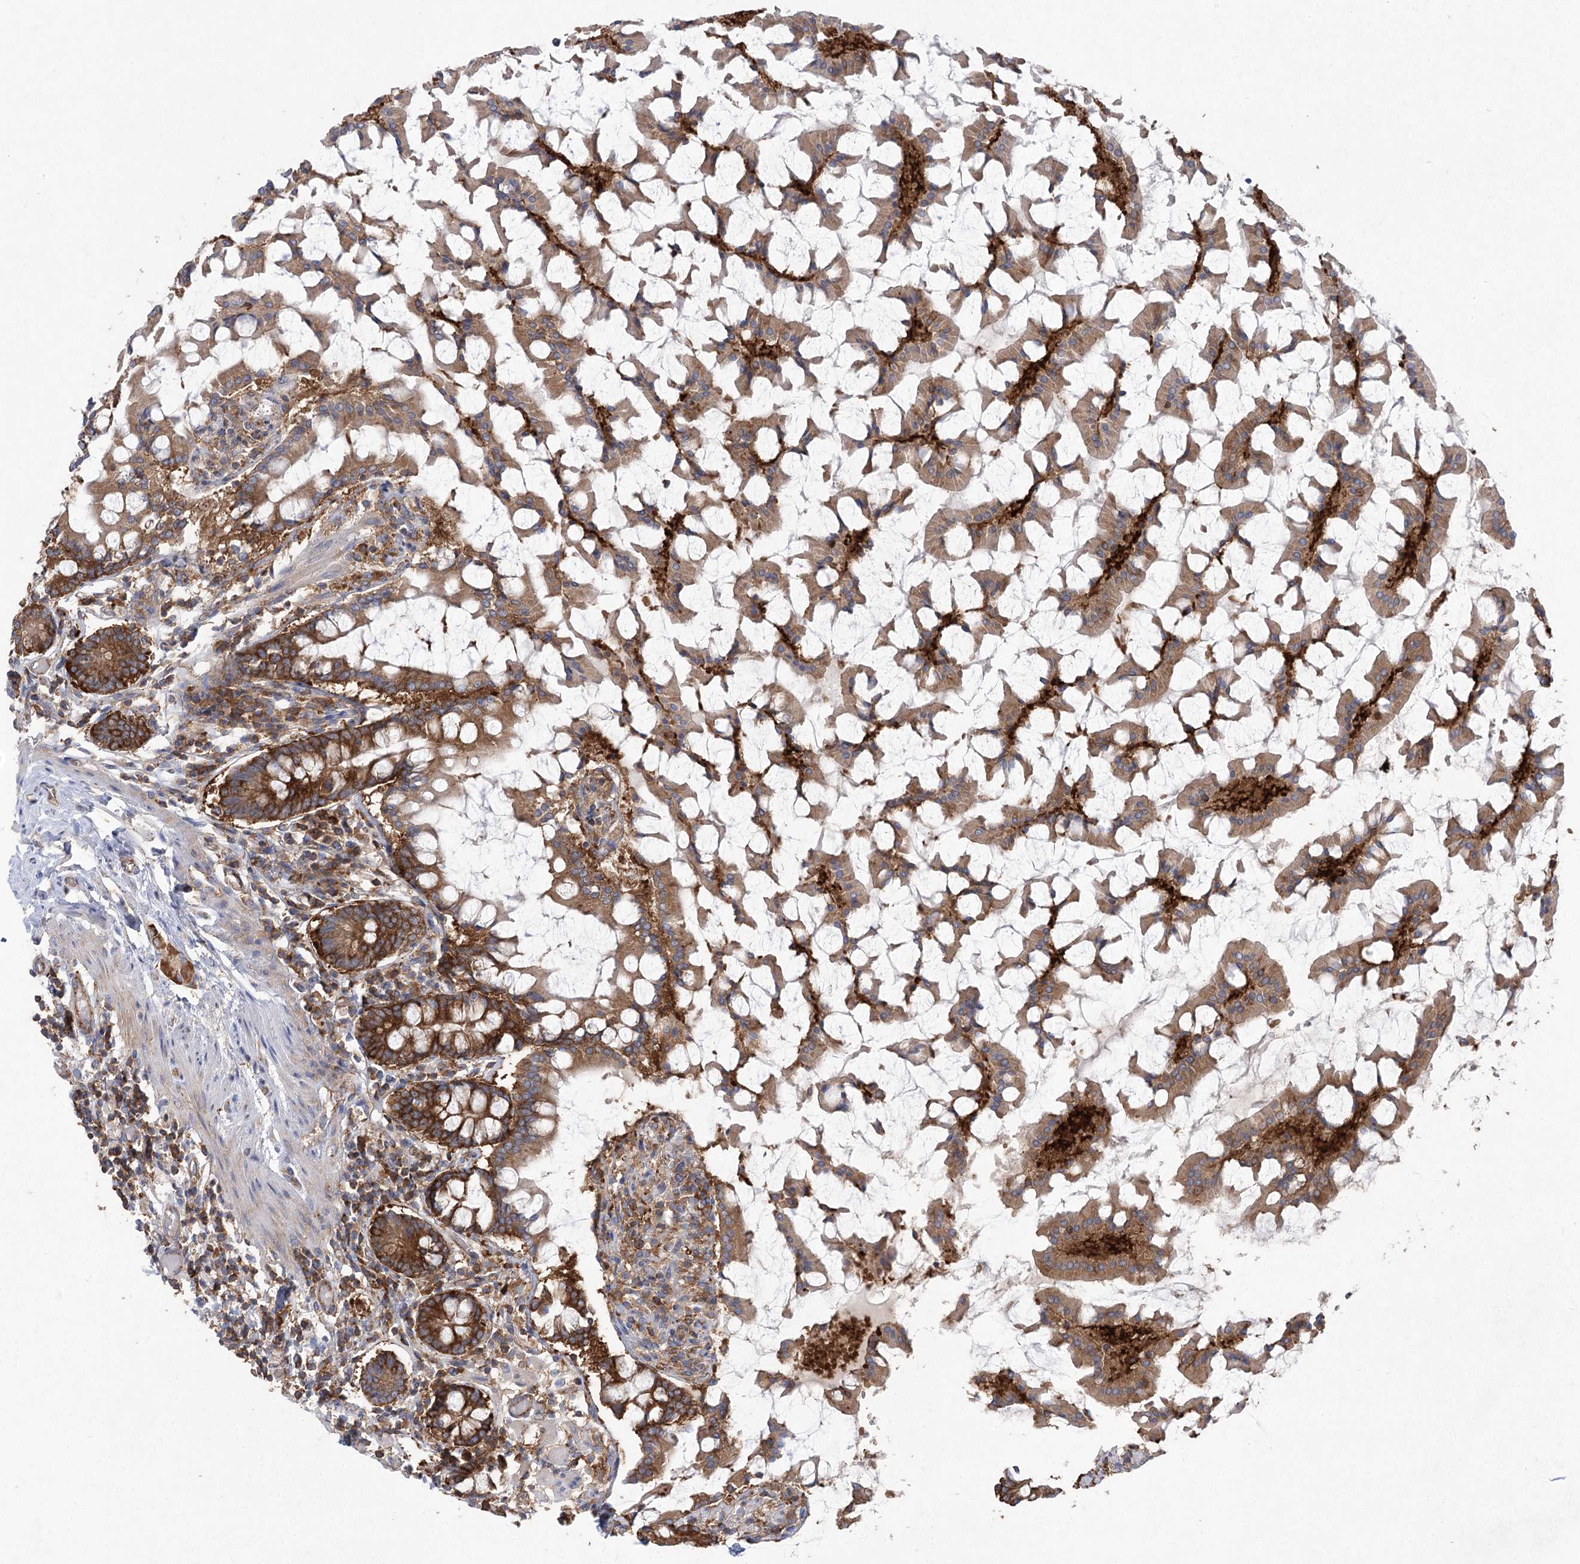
{"staining": {"intensity": "strong", "quantity": "25%-75%", "location": "cytoplasmic/membranous"}, "tissue": "small intestine", "cell_type": "Glandular cells", "image_type": "normal", "snomed": [{"axis": "morphology", "description": "Normal tissue, NOS"}, {"axis": "topography", "description": "Small intestine"}], "caption": "Strong cytoplasmic/membranous protein expression is identified in about 25%-75% of glandular cells in small intestine.", "gene": "EIF3A", "patient": {"sex": "male", "age": 41}}